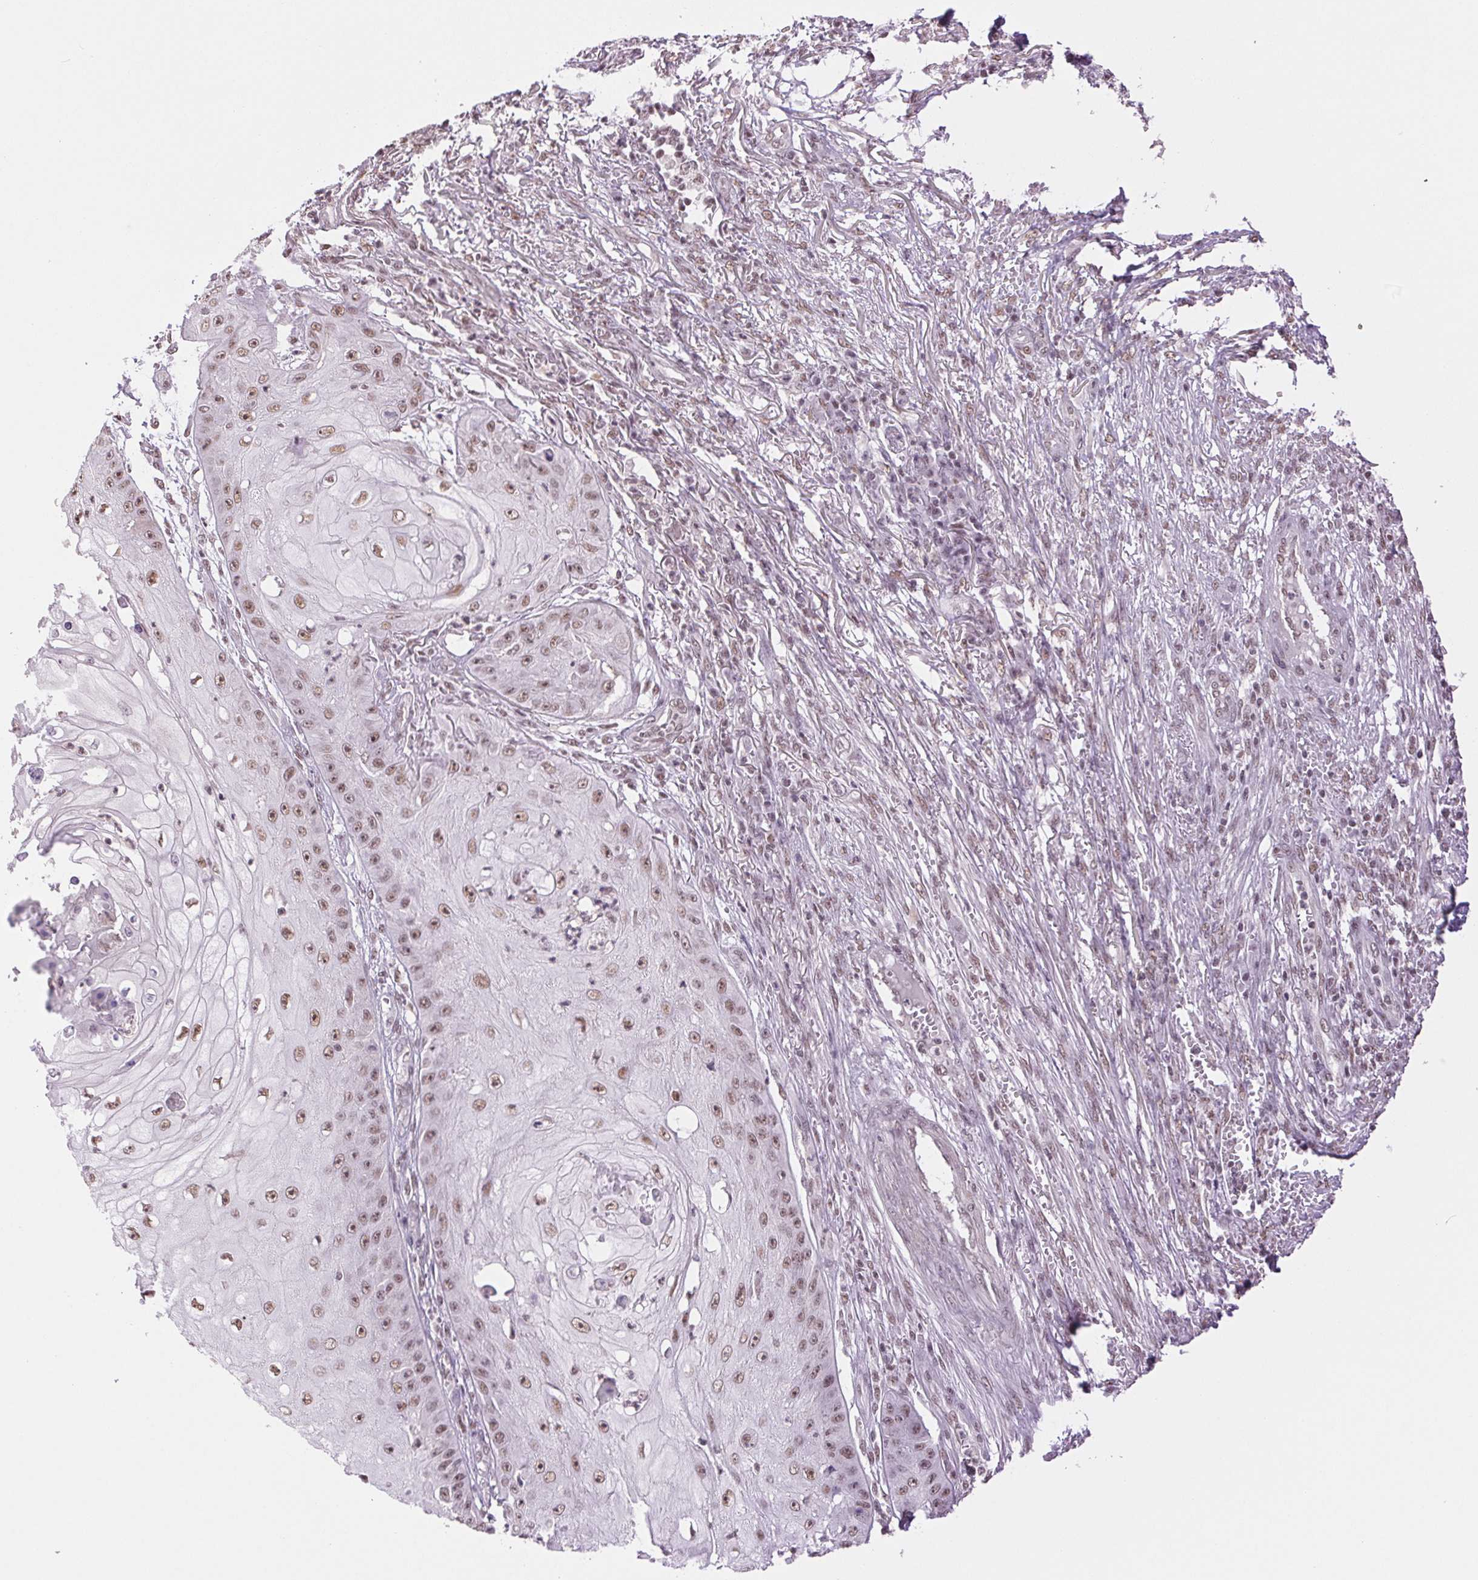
{"staining": {"intensity": "weak", "quantity": ">75%", "location": "nuclear"}, "tissue": "skin cancer", "cell_type": "Tumor cells", "image_type": "cancer", "snomed": [{"axis": "morphology", "description": "Squamous cell carcinoma, NOS"}, {"axis": "topography", "description": "Skin"}], "caption": "The photomicrograph shows immunohistochemical staining of skin cancer (squamous cell carcinoma). There is weak nuclear expression is appreciated in about >75% of tumor cells.", "gene": "RPRD1B", "patient": {"sex": "male", "age": 70}}